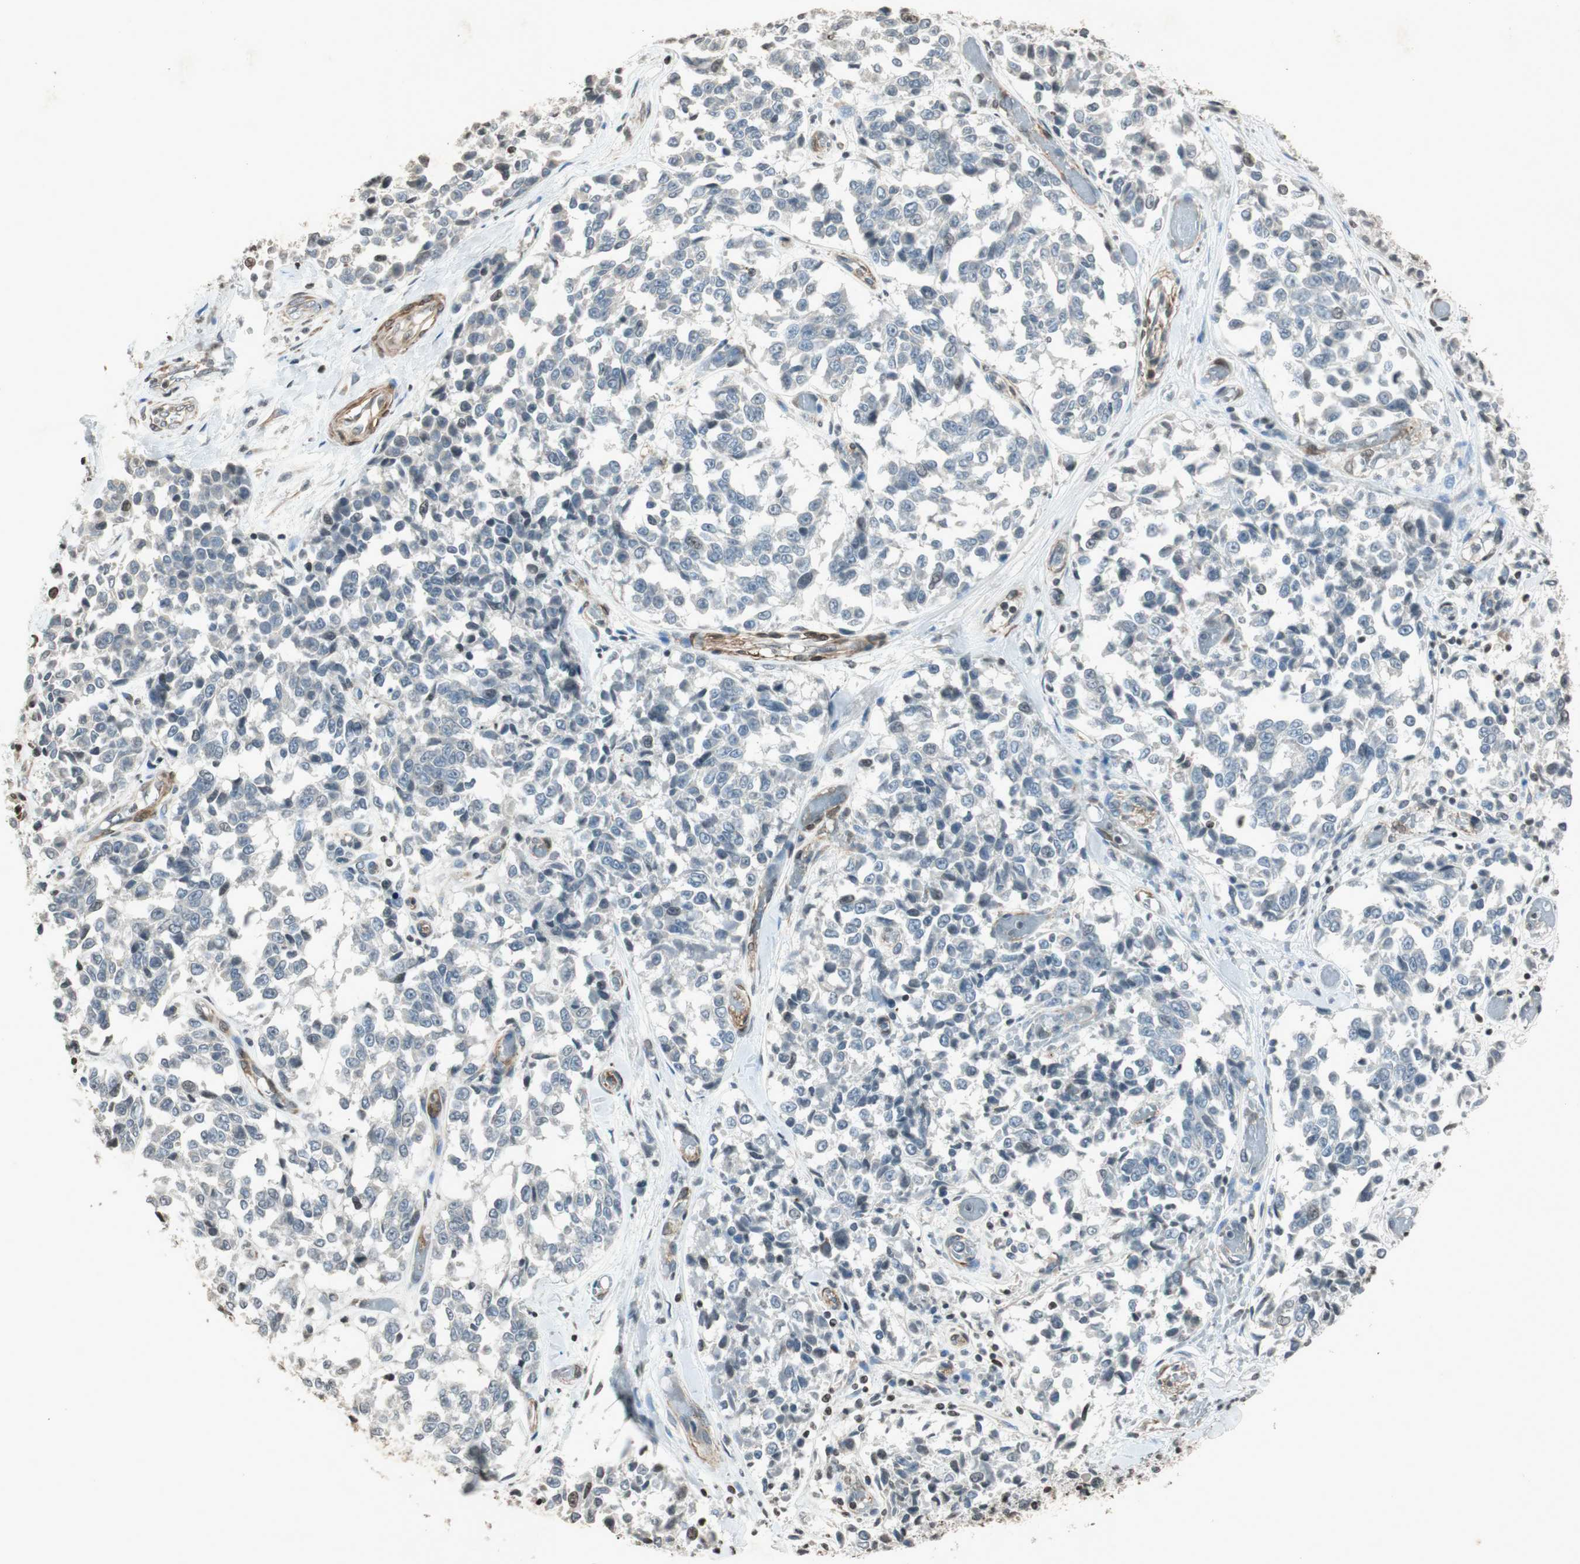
{"staining": {"intensity": "negative", "quantity": "none", "location": "none"}, "tissue": "melanoma", "cell_type": "Tumor cells", "image_type": "cancer", "snomed": [{"axis": "morphology", "description": "Malignant melanoma, NOS"}, {"axis": "topography", "description": "Skin"}], "caption": "High magnification brightfield microscopy of malignant melanoma stained with DAB (brown) and counterstained with hematoxylin (blue): tumor cells show no significant expression. (DAB (3,3'-diaminobenzidine) IHC with hematoxylin counter stain).", "gene": "PRKG1", "patient": {"sex": "female", "age": 64}}